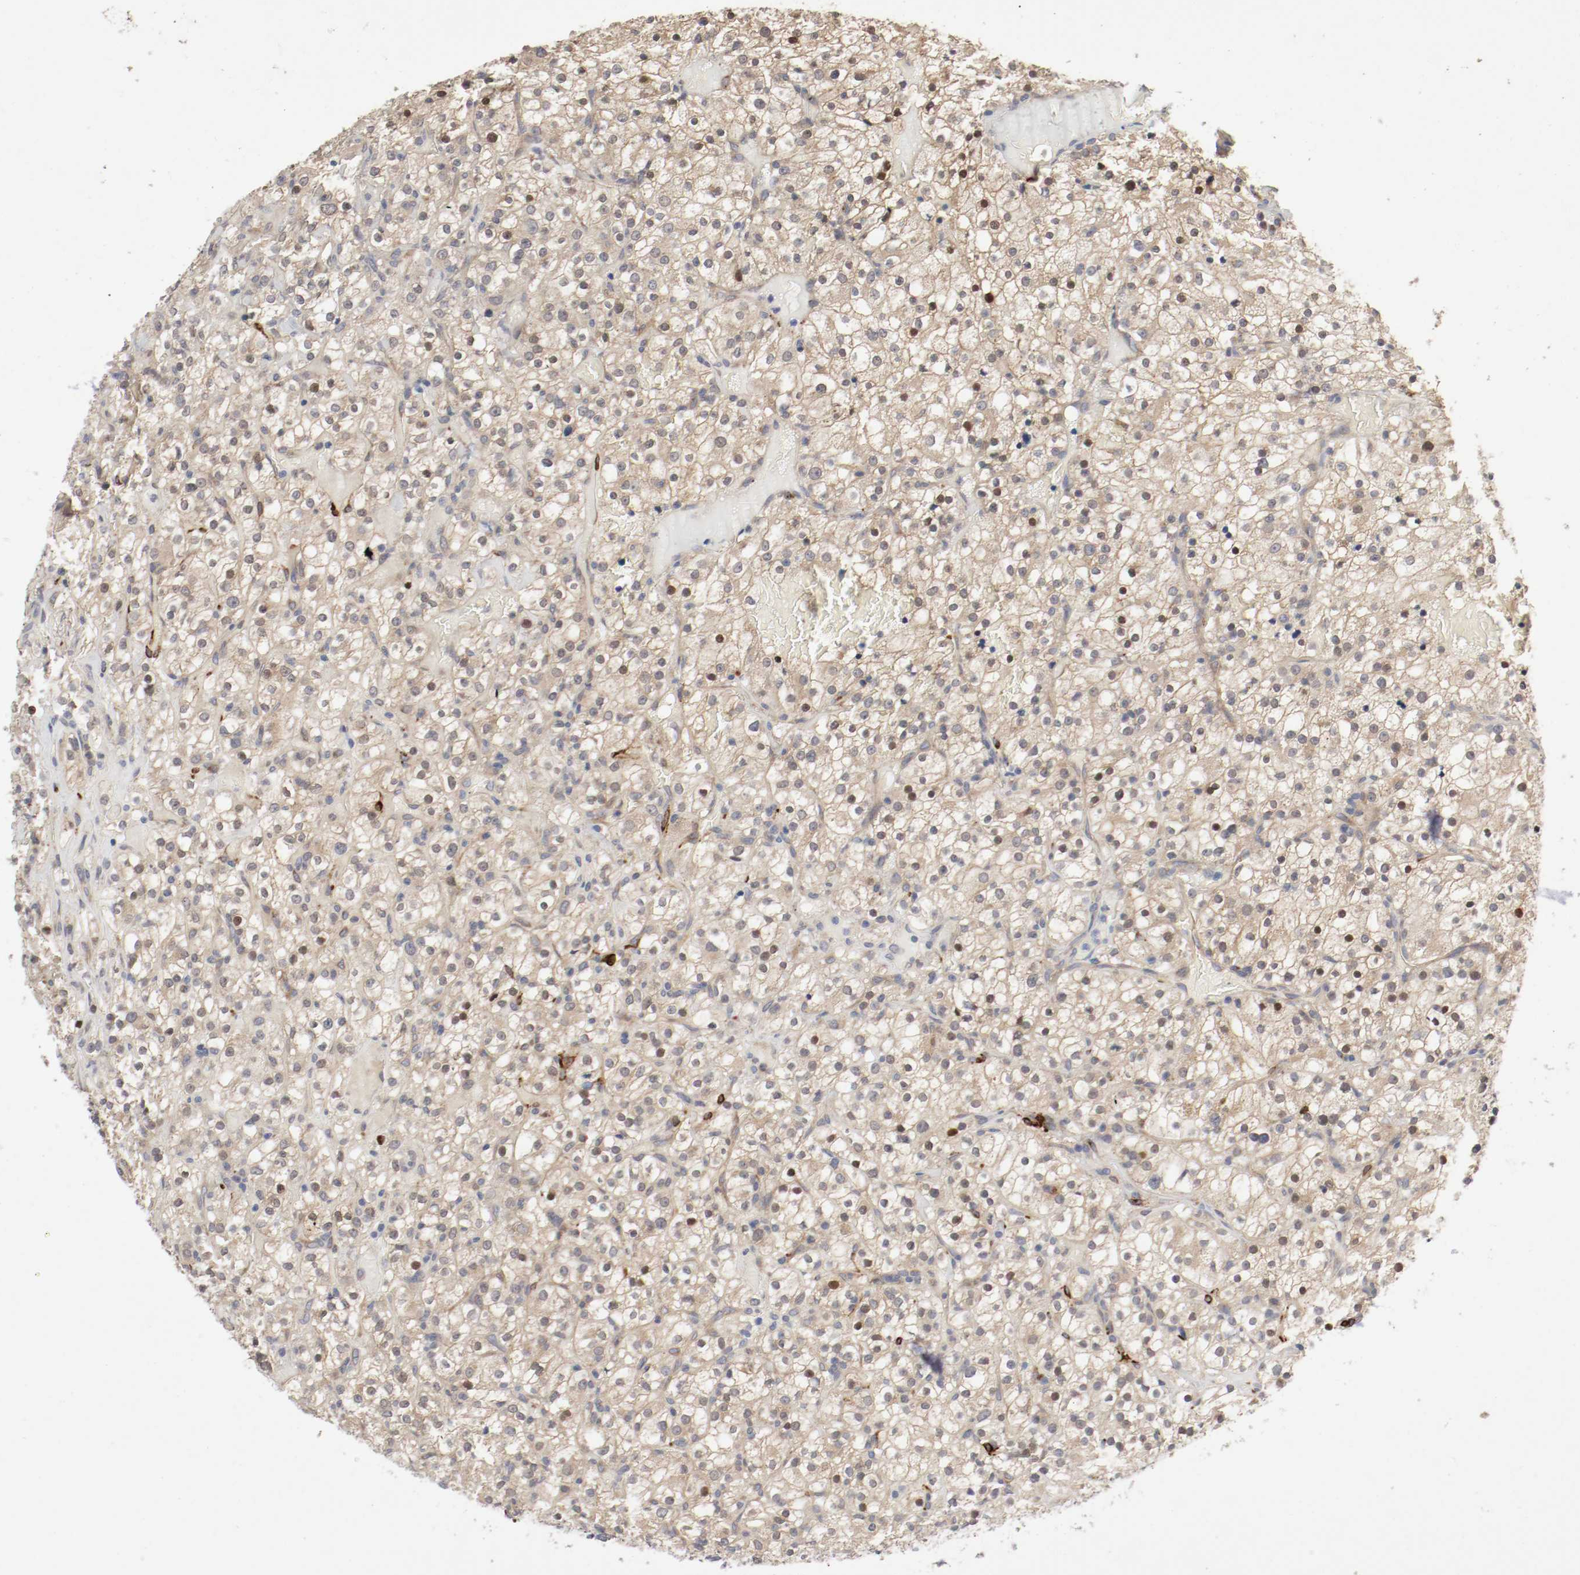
{"staining": {"intensity": "weak", "quantity": ">75%", "location": "cytoplasmic/membranous"}, "tissue": "renal cancer", "cell_type": "Tumor cells", "image_type": "cancer", "snomed": [{"axis": "morphology", "description": "Normal tissue, NOS"}, {"axis": "morphology", "description": "Adenocarcinoma, NOS"}, {"axis": "topography", "description": "Kidney"}], "caption": "Immunohistochemistry (DAB) staining of human adenocarcinoma (renal) displays weak cytoplasmic/membranous protein staining in approximately >75% of tumor cells.", "gene": "REN", "patient": {"sex": "female", "age": 72}}